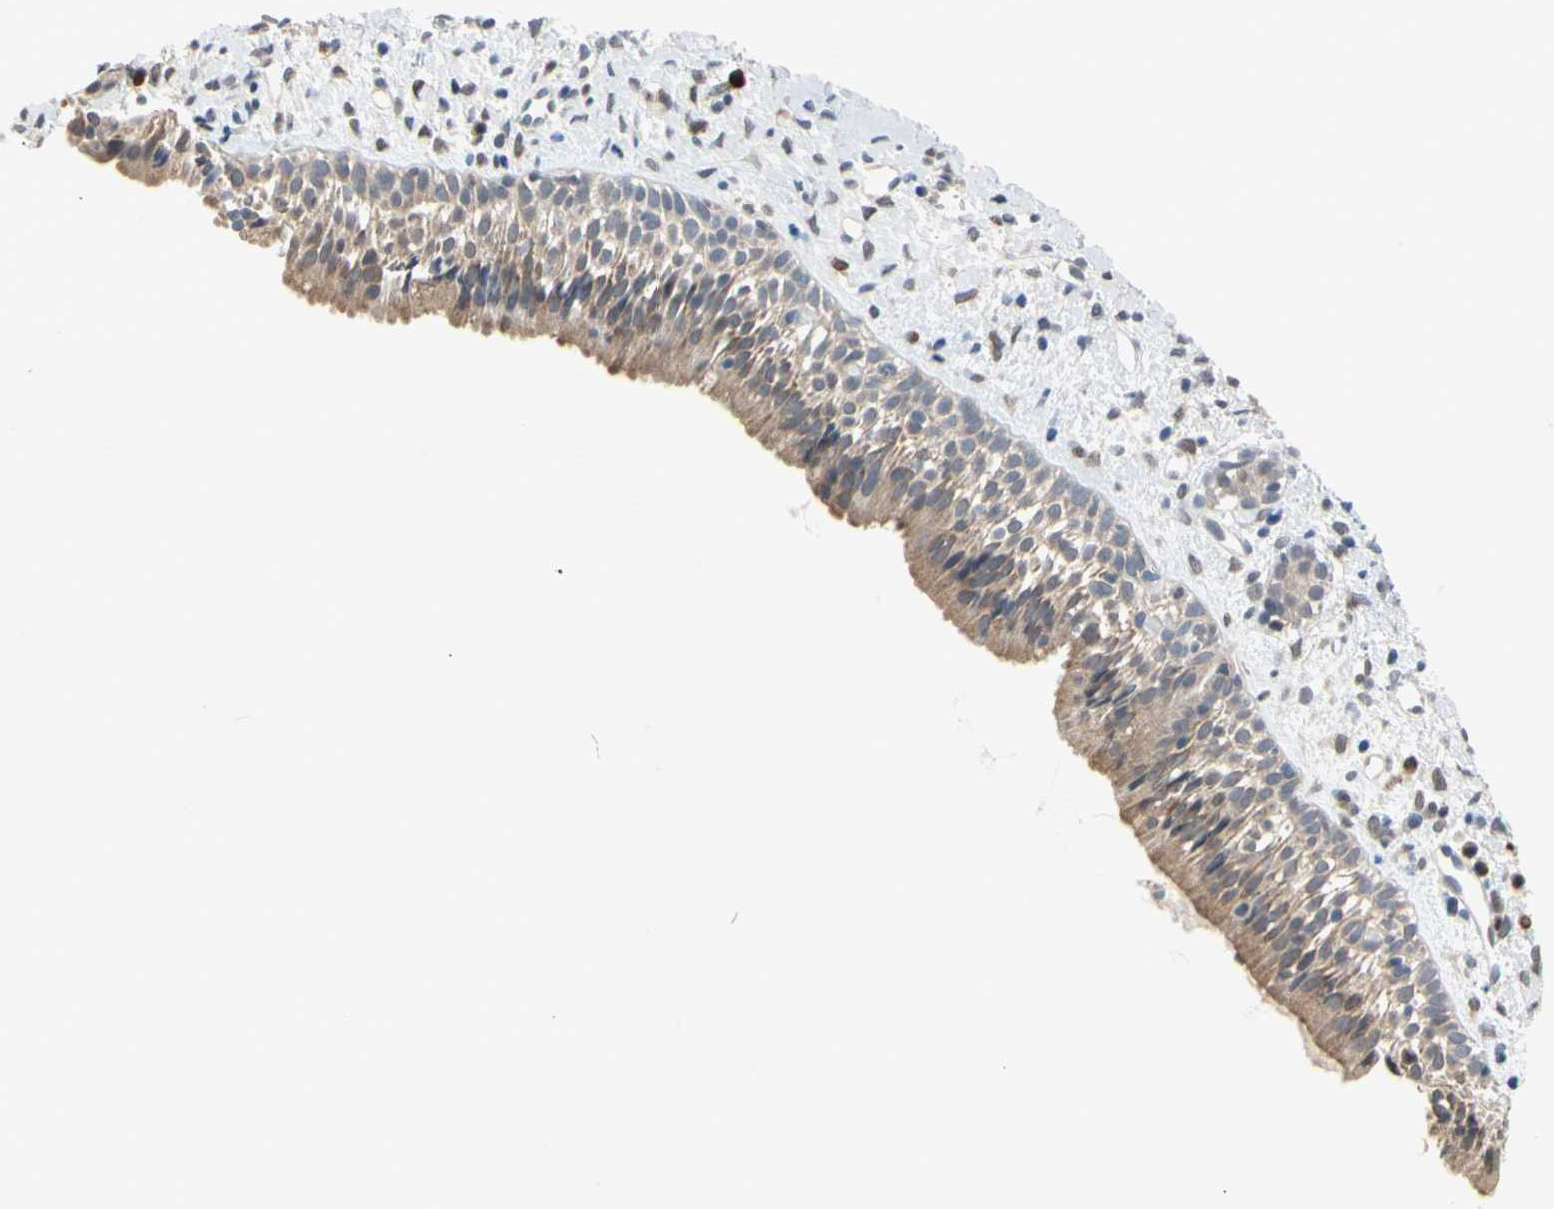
{"staining": {"intensity": "moderate", "quantity": ">75%", "location": "cytoplasmic/membranous"}, "tissue": "nasopharynx", "cell_type": "Respiratory epithelial cells", "image_type": "normal", "snomed": [{"axis": "morphology", "description": "Normal tissue, NOS"}, {"axis": "topography", "description": "Nasopharynx"}], "caption": "Protein analysis of benign nasopharynx exhibits moderate cytoplasmic/membranous staining in approximately >75% of respiratory epithelial cells. Using DAB (brown) and hematoxylin (blue) stains, captured at high magnification using brightfield microscopy.", "gene": "MARK1", "patient": {"sex": "male", "age": 22}}